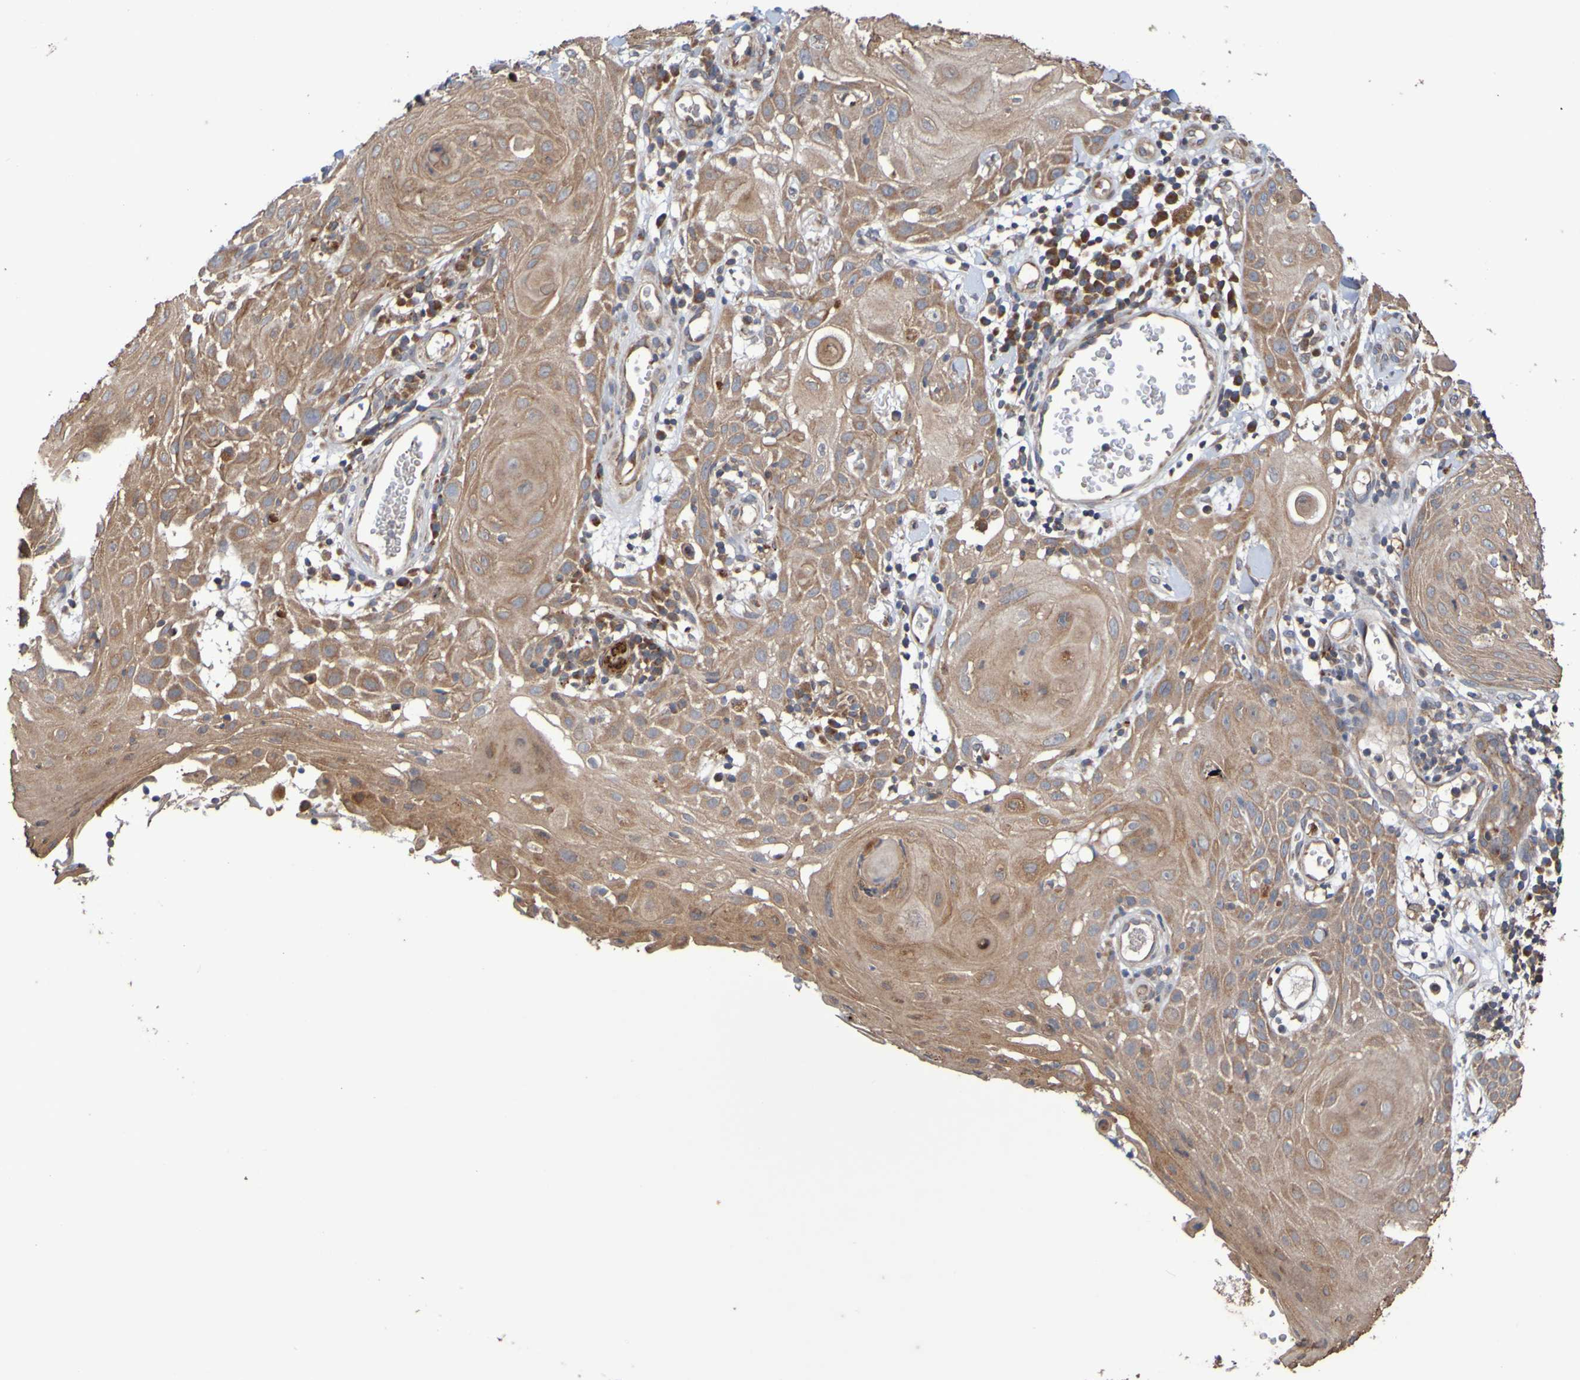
{"staining": {"intensity": "moderate", "quantity": ">75%", "location": "cytoplasmic/membranous"}, "tissue": "skin cancer", "cell_type": "Tumor cells", "image_type": "cancer", "snomed": [{"axis": "morphology", "description": "Squamous cell carcinoma, NOS"}, {"axis": "topography", "description": "Skin"}], "caption": "Tumor cells exhibit medium levels of moderate cytoplasmic/membranous staining in approximately >75% of cells in squamous cell carcinoma (skin). Using DAB (brown) and hematoxylin (blue) stains, captured at high magnification using brightfield microscopy.", "gene": "UCN", "patient": {"sex": "male", "age": 24}}